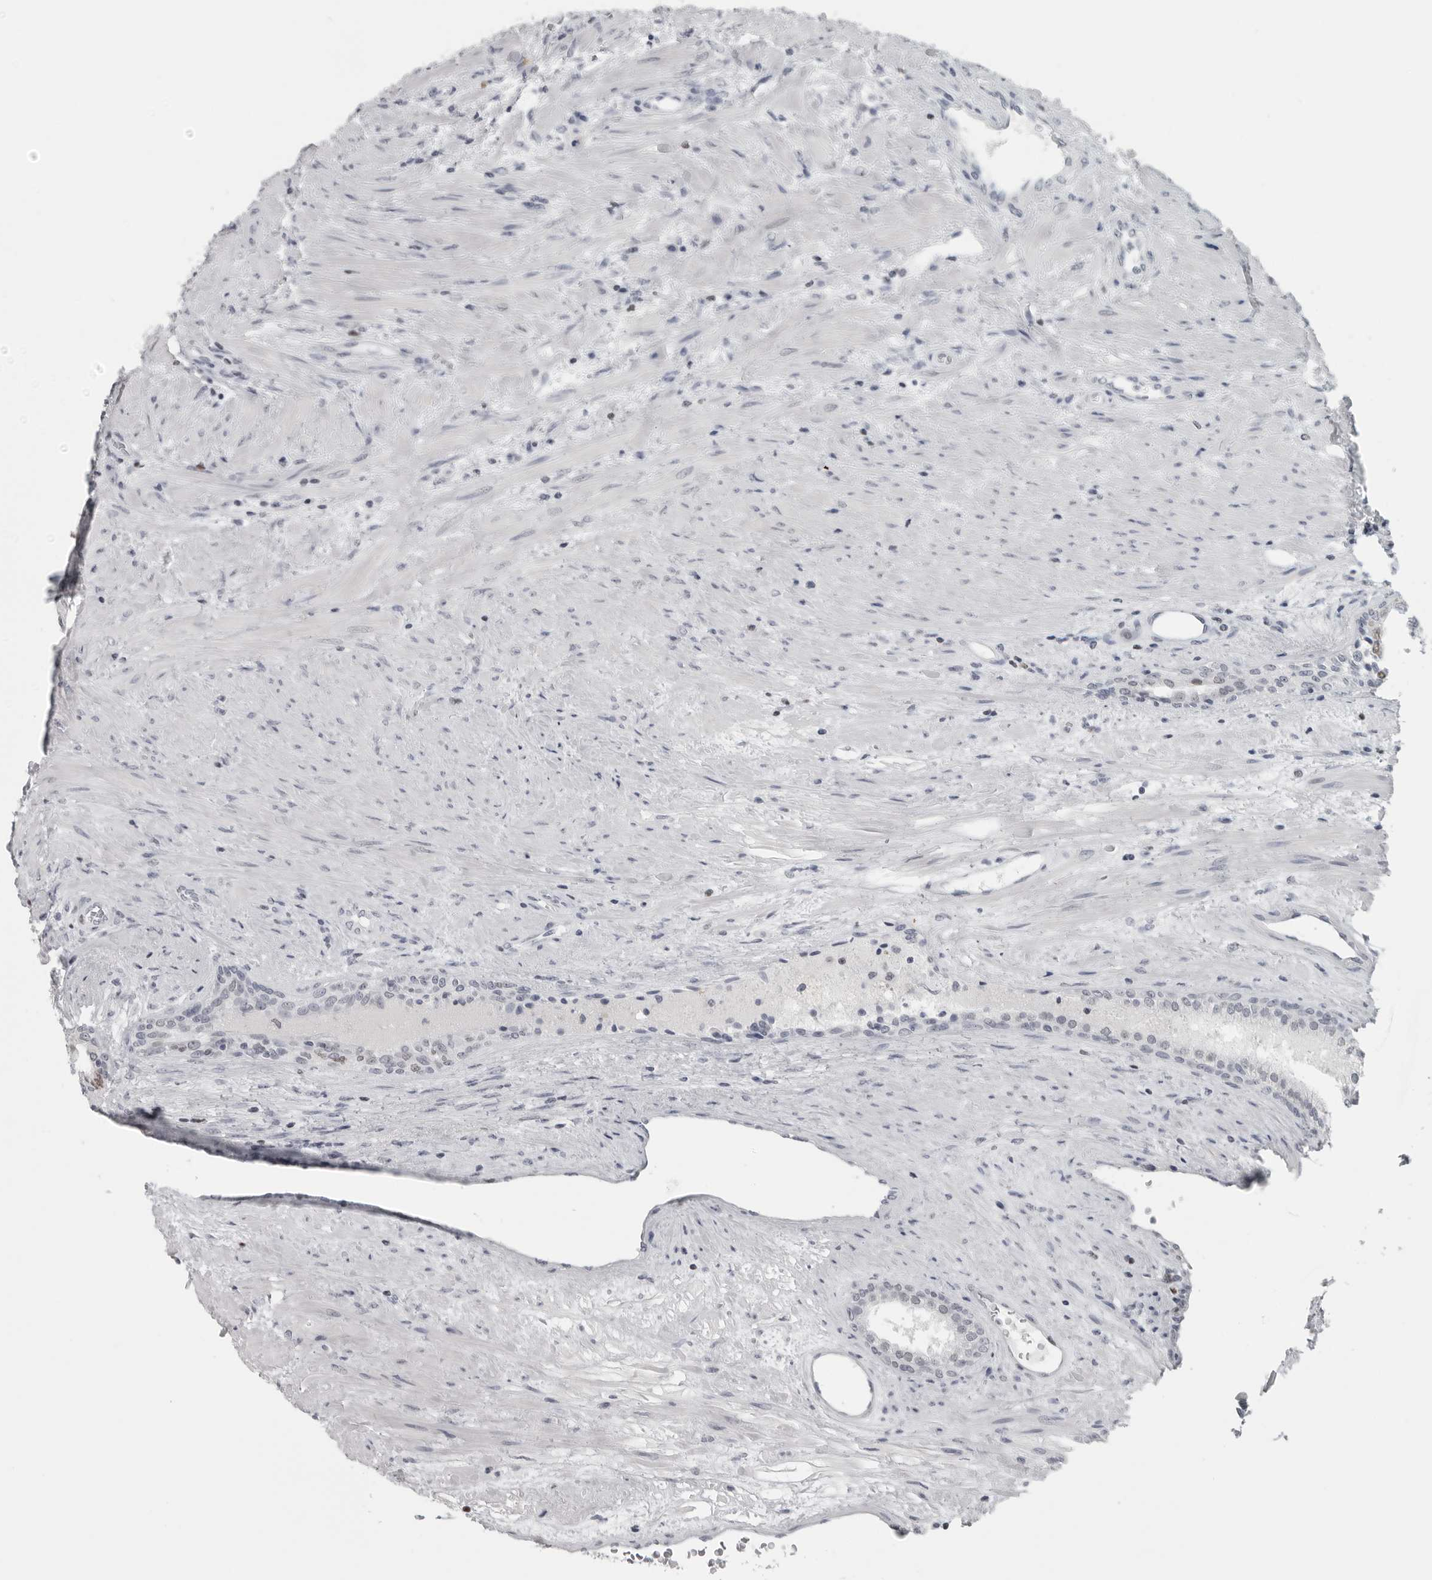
{"staining": {"intensity": "negative", "quantity": "none", "location": "none"}, "tissue": "prostate", "cell_type": "Glandular cells", "image_type": "normal", "snomed": [{"axis": "morphology", "description": "Normal tissue, NOS"}, {"axis": "topography", "description": "Prostate"}], "caption": "This is an immunohistochemistry photomicrograph of normal prostate. There is no expression in glandular cells.", "gene": "SATB2", "patient": {"sex": "male", "age": 76}}